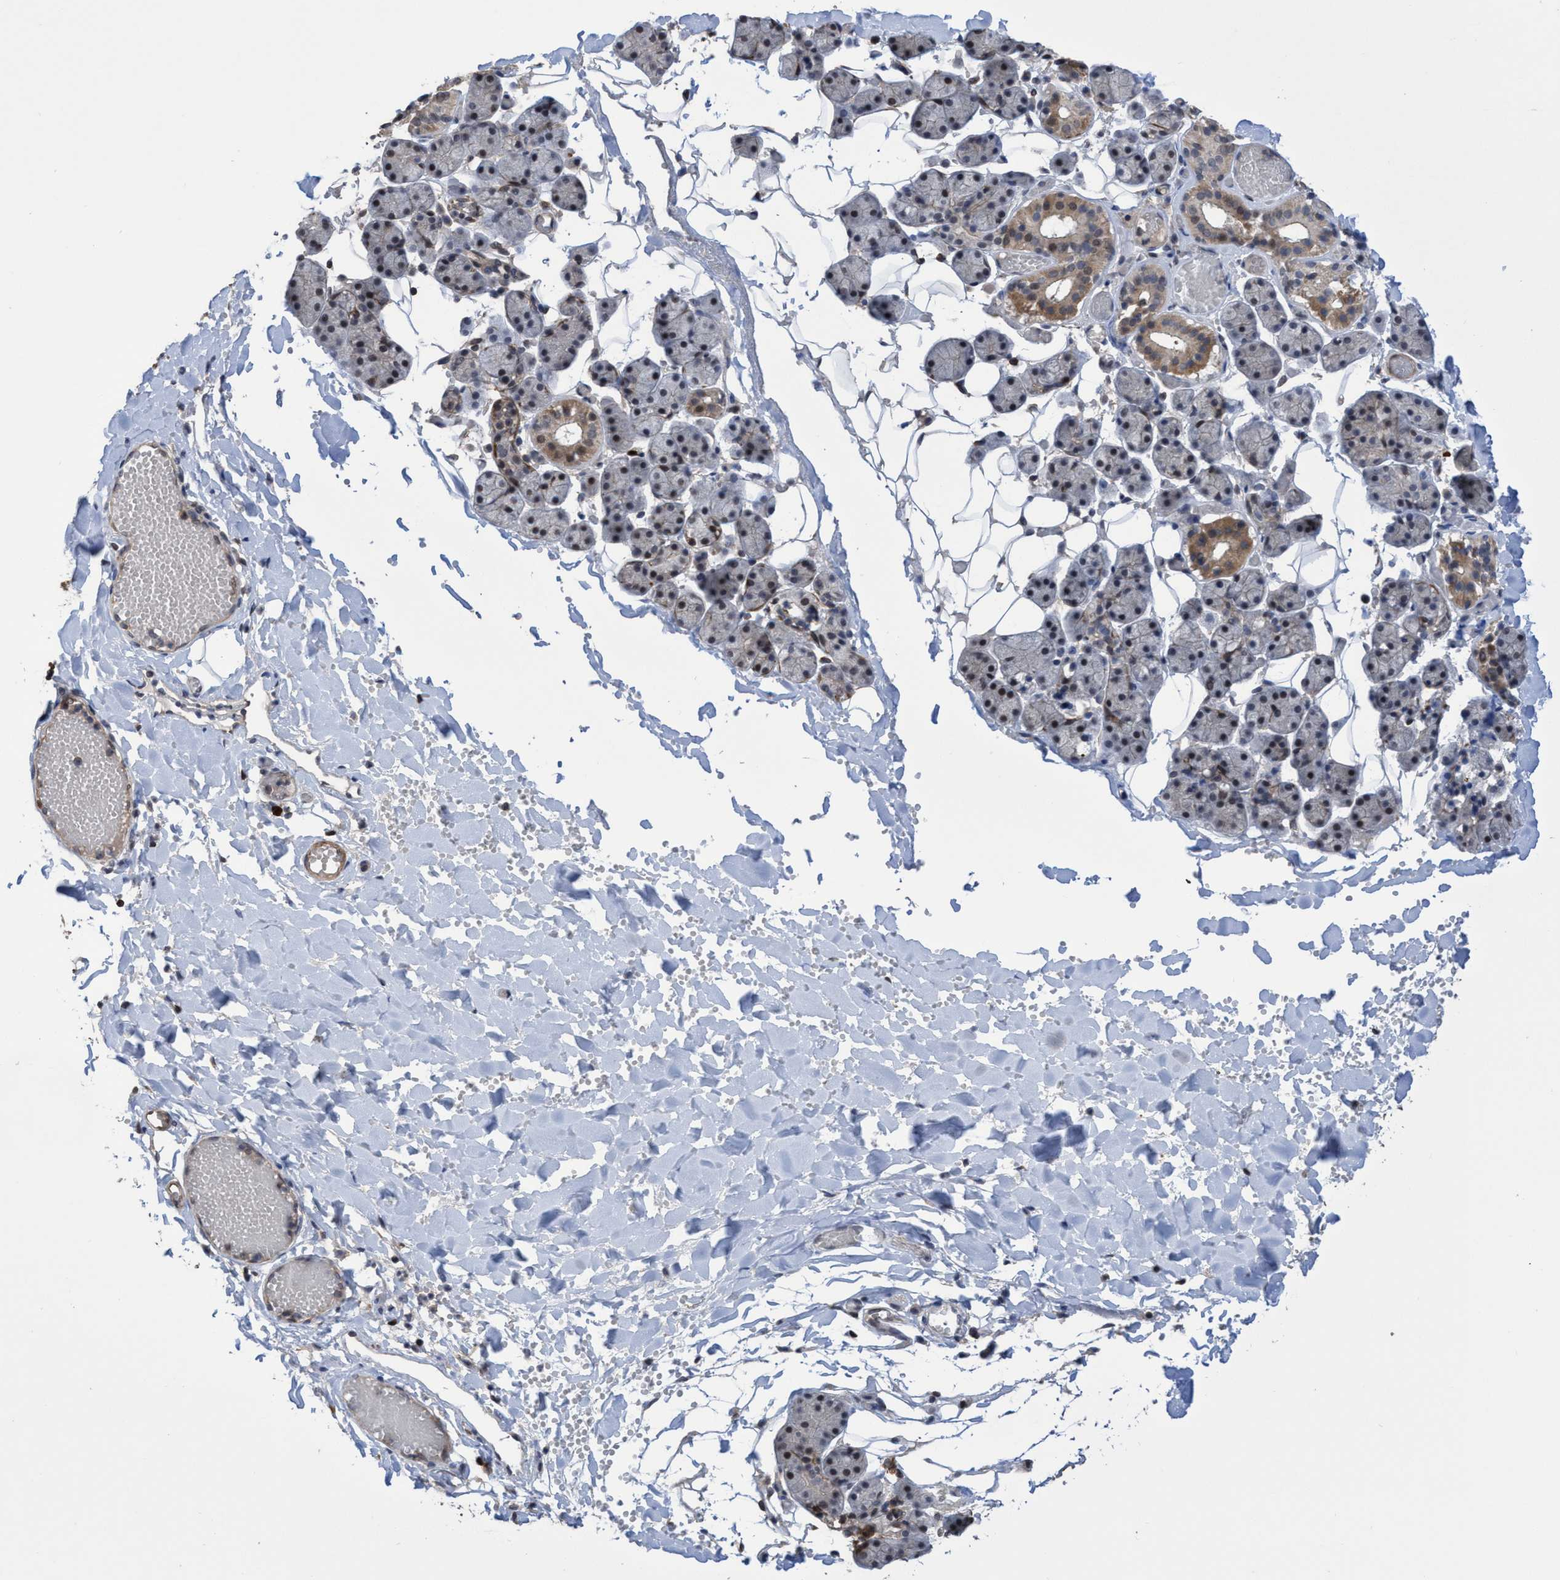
{"staining": {"intensity": "moderate", "quantity": "<25%", "location": "cytoplasmic/membranous,nuclear"}, "tissue": "salivary gland", "cell_type": "Glandular cells", "image_type": "normal", "snomed": [{"axis": "morphology", "description": "Normal tissue, NOS"}, {"axis": "topography", "description": "Salivary gland"}], "caption": "Human salivary gland stained with a brown dye displays moderate cytoplasmic/membranous,nuclear positive expression in approximately <25% of glandular cells.", "gene": "SLBP", "patient": {"sex": "female", "age": 33}}